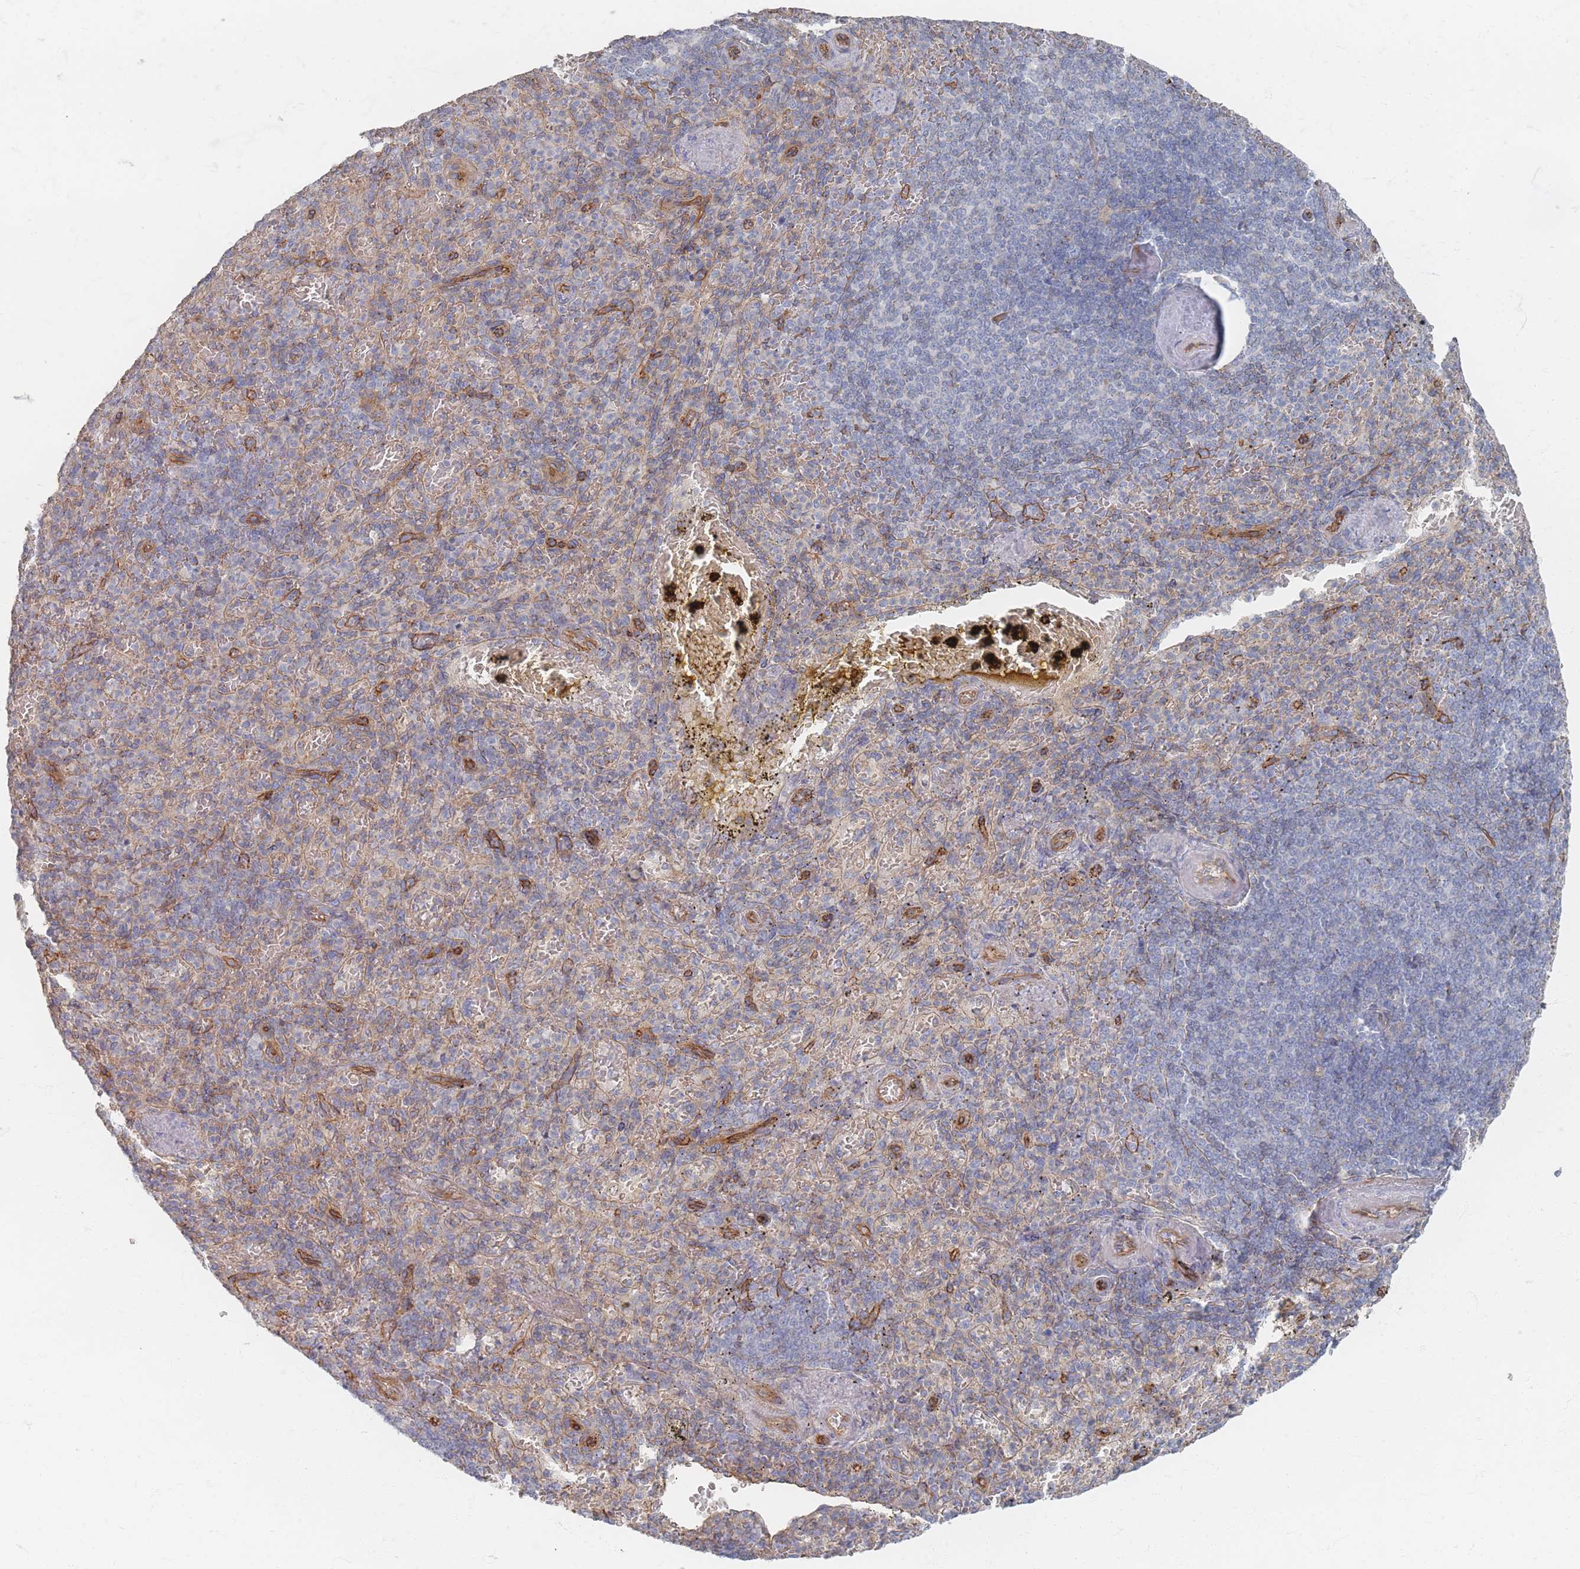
{"staining": {"intensity": "negative", "quantity": "none", "location": "none"}, "tissue": "spleen", "cell_type": "Cells in red pulp", "image_type": "normal", "snomed": [{"axis": "morphology", "description": "Normal tissue, NOS"}, {"axis": "topography", "description": "Spleen"}], "caption": "Cells in red pulp show no significant protein expression in normal spleen. Brightfield microscopy of IHC stained with DAB (brown) and hematoxylin (blue), captured at high magnification.", "gene": "GNB1", "patient": {"sex": "female", "age": 74}}